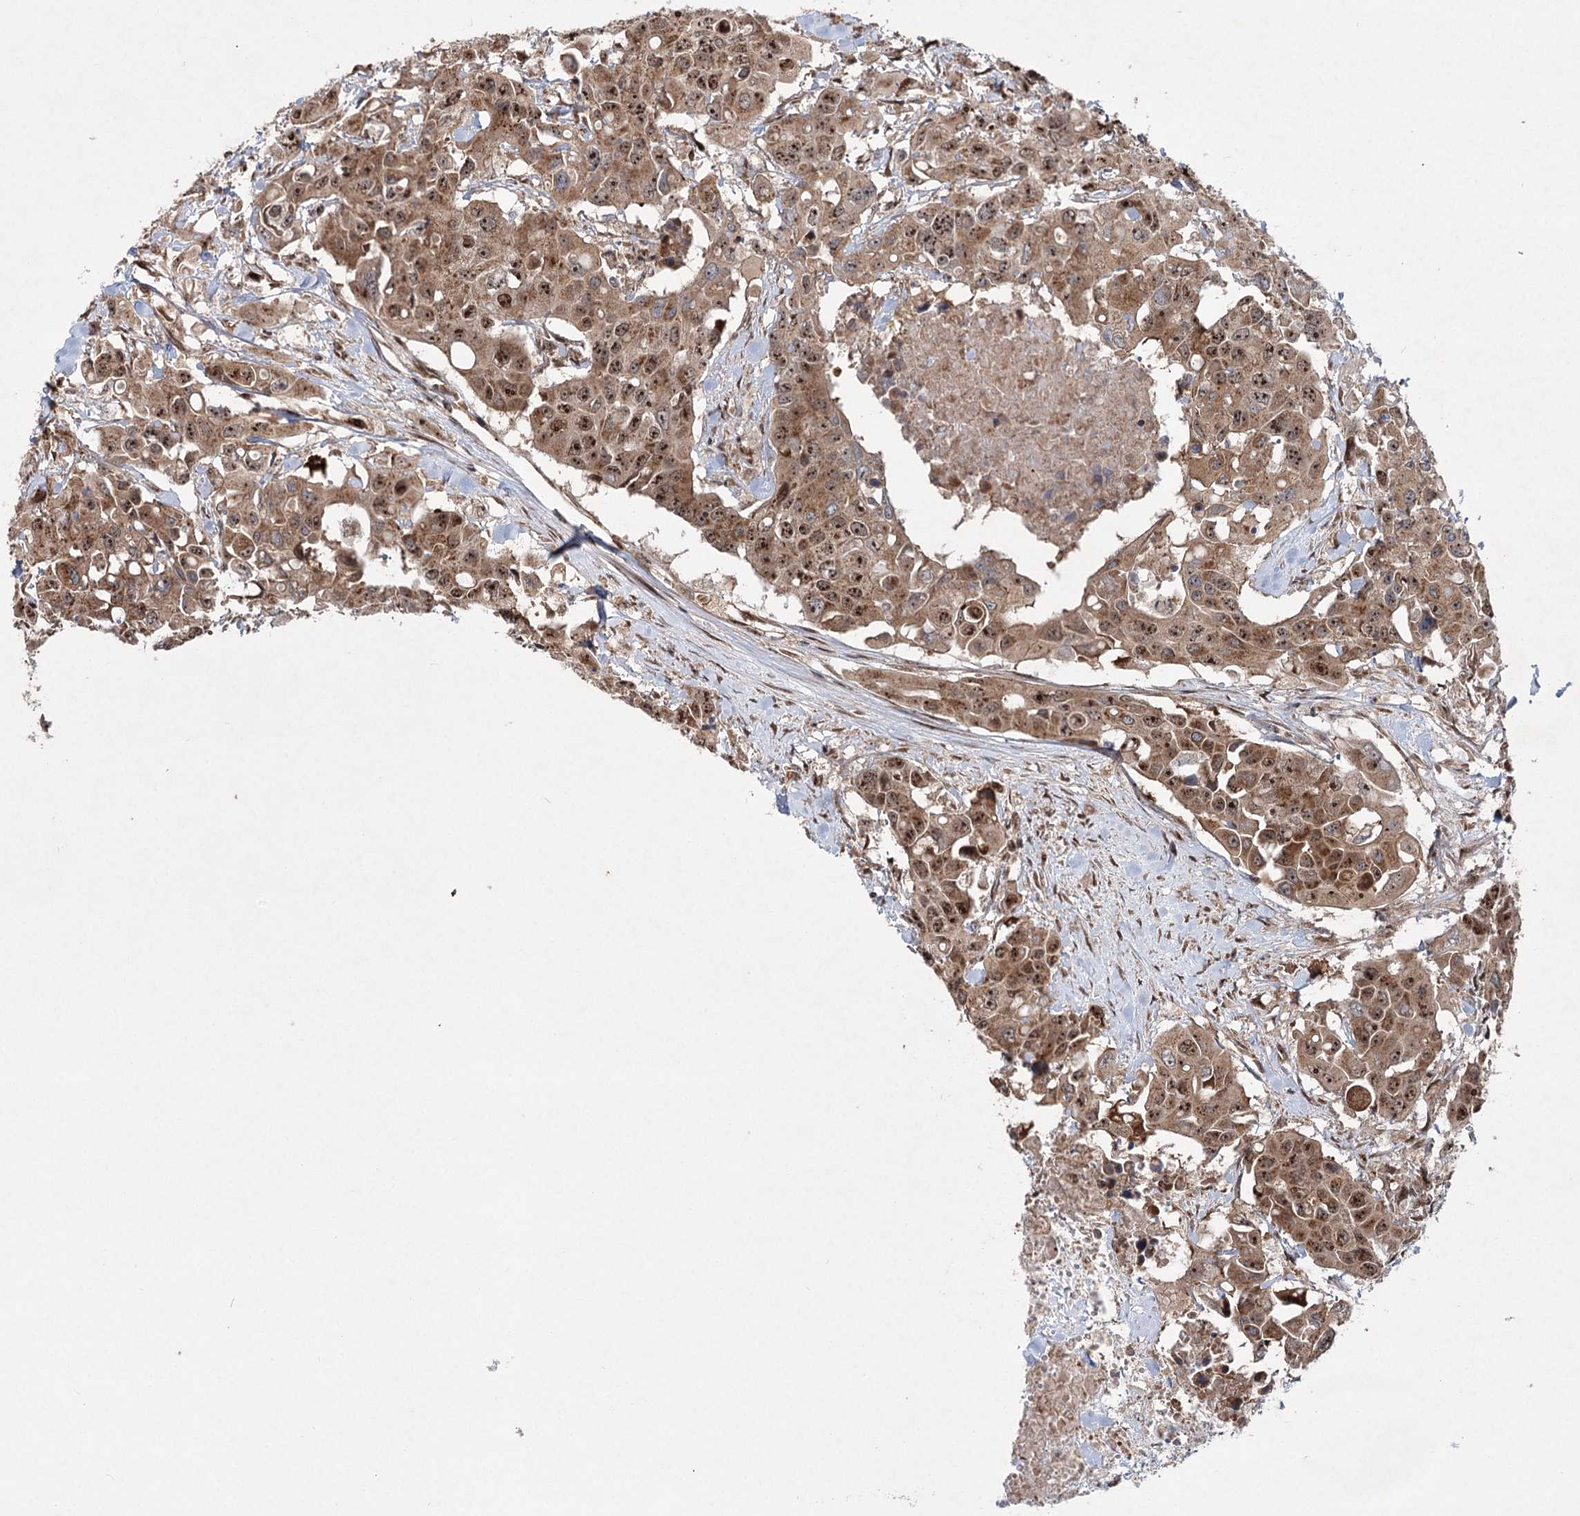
{"staining": {"intensity": "strong", "quantity": ">75%", "location": "cytoplasmic/membranous,nuclear"}, "tissue": "colorectal cancer", "cell_type": "Tumor cells", "image_type": "cancer", "snomed": [{"axis": "morphology", "description": "Adenocarcinoma, NOS"}, {"axis": "topography", "description": "Colon"}], "caption": "IHC (DAB) staining of colorectal cancer (adenocarcinoma) demonstrates strong cytoplasmic/membranous and nuclear protein positivity in approximately >75% of tumor cells.", "gene": "SERINC5", "patient": {"sex": "male", "age": 77}}